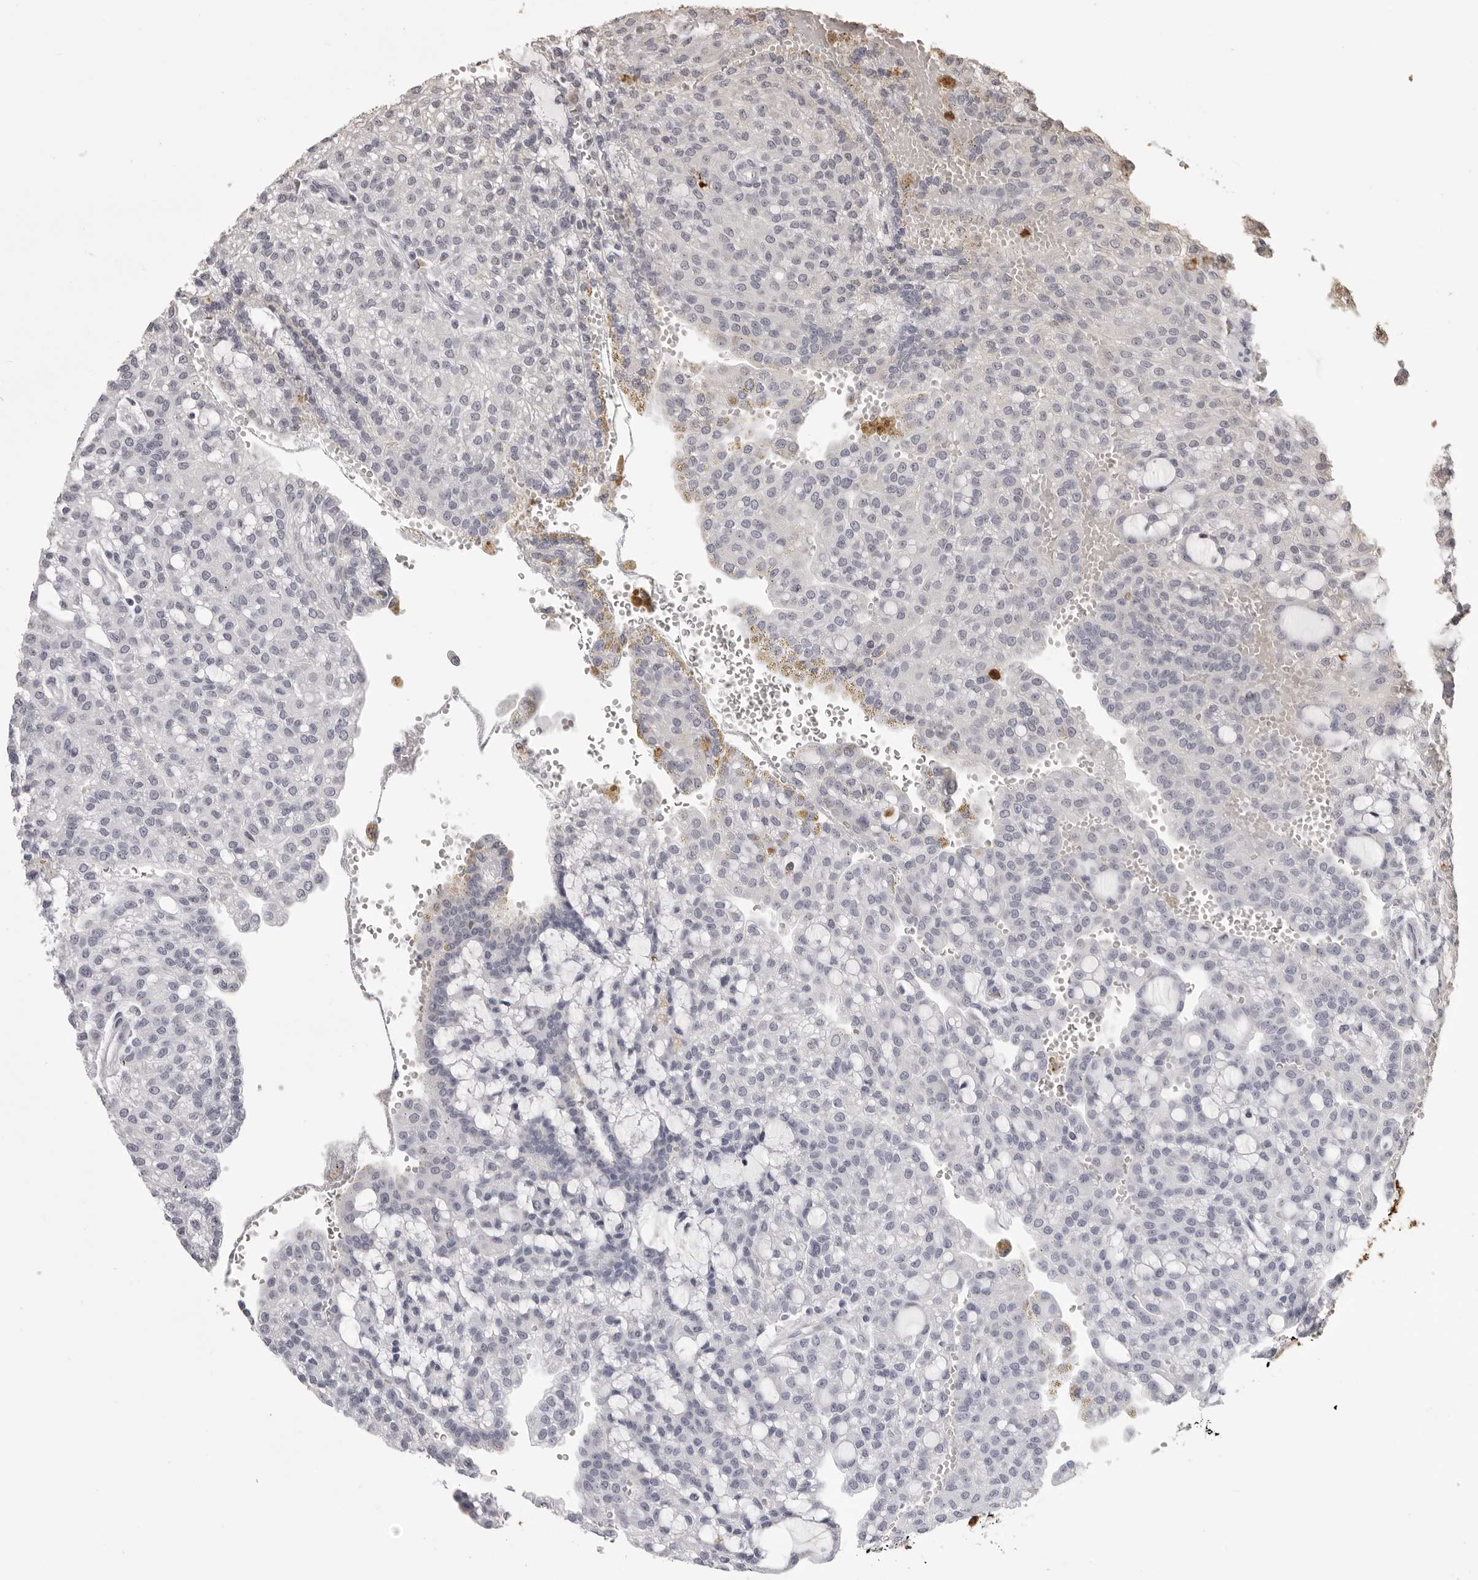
{"staining": {"intensity": "negative", "quantity": "none", "location": "none"}, "tissue": "renal cancer", "cell_type": "Tumor cells", "image_type": "cancer", "snomed": [{"axis": "morphology", "description": "Adenocarcinoma, NOS"}, {"axis": "topography", "description": "Kidney"}], "caption": "Human renal cancer (adenocarcinoma) stained for a protein using immunohistochemistry (IHC) displays no expression in tumor cells.", "gene": "IL31", "patient": {"sex": "male", "age": 63}}